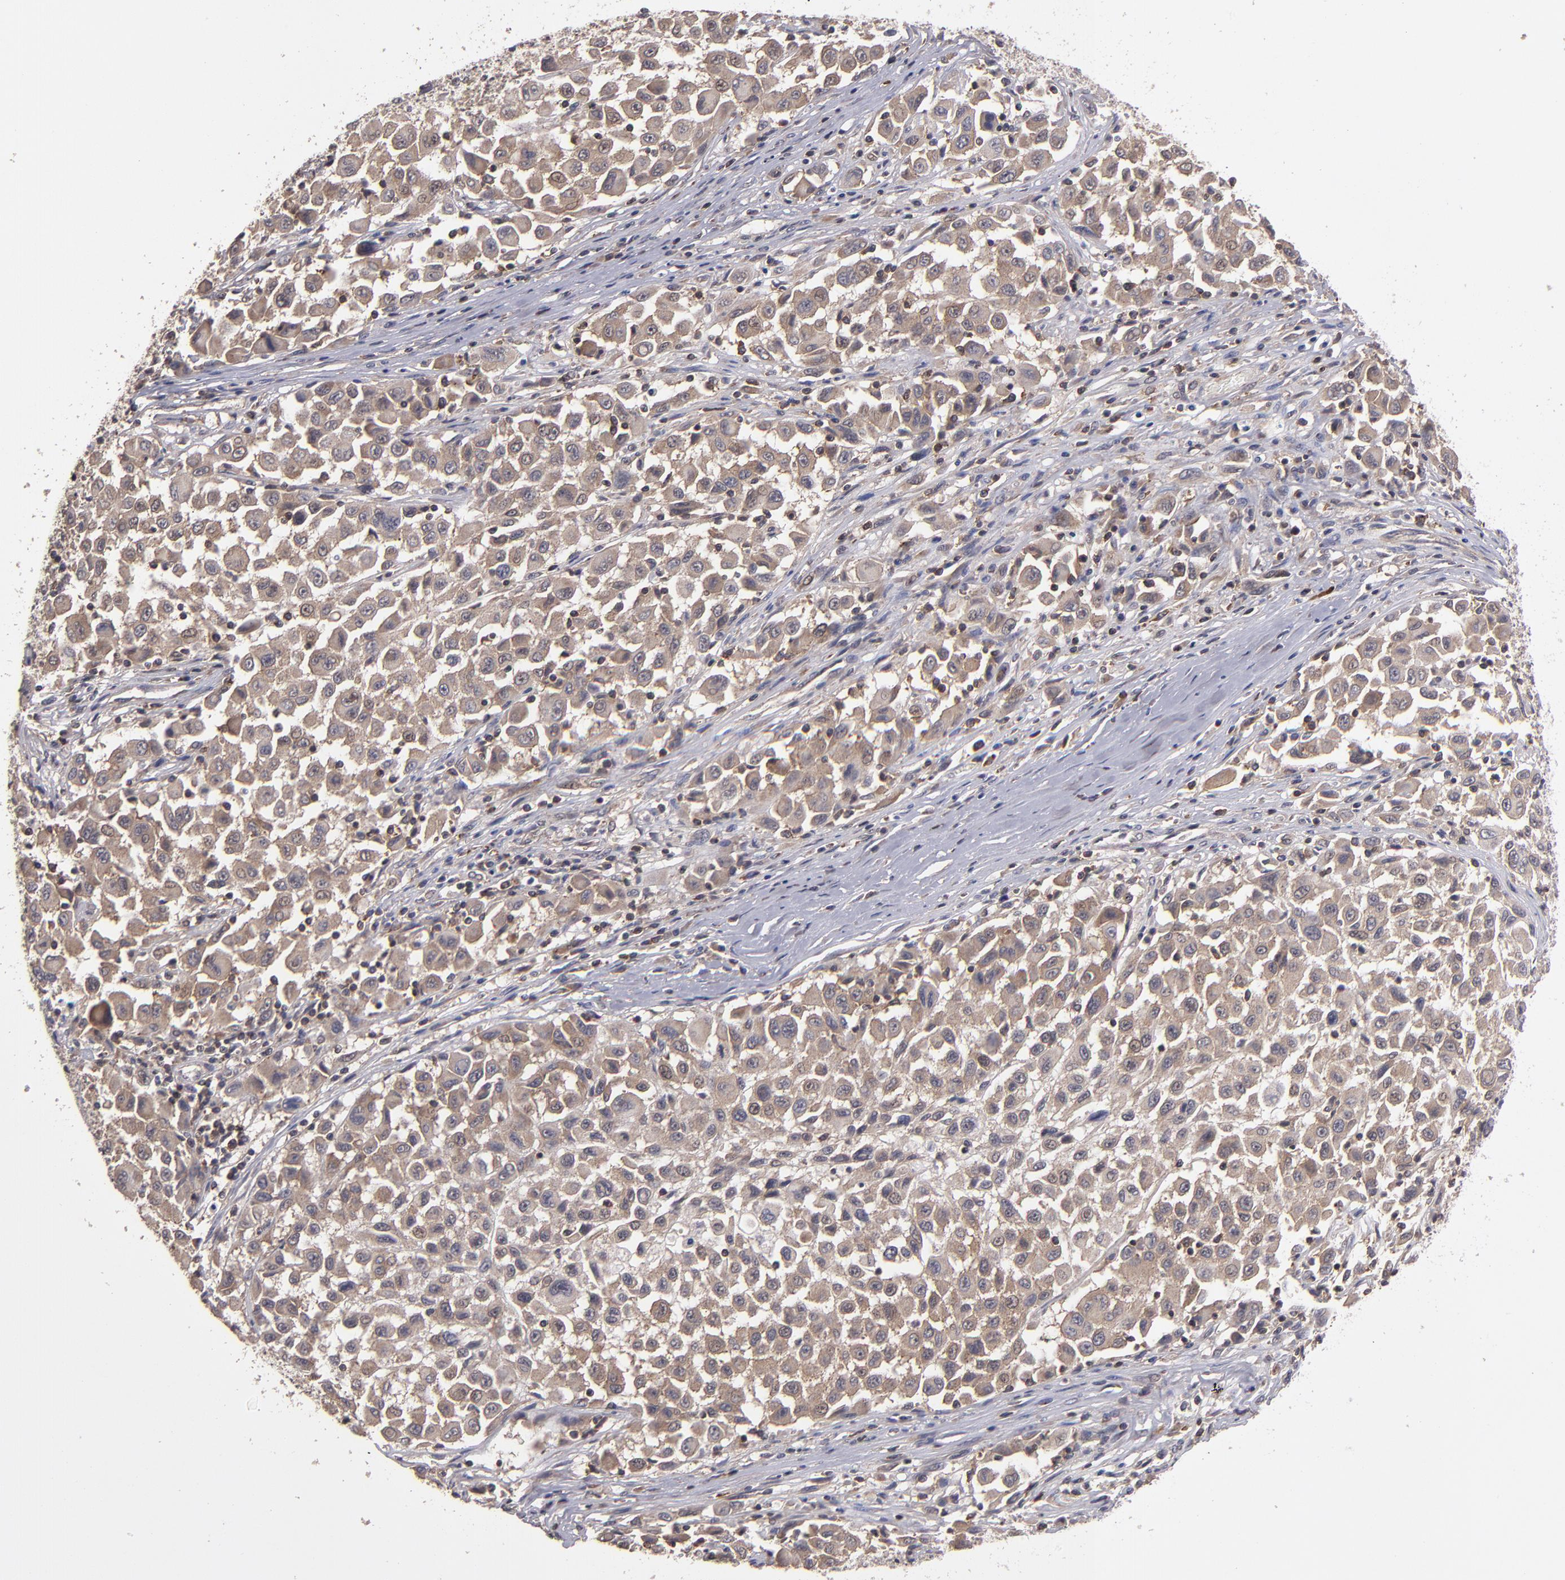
{"staining": {"intensity": "moderate", "quantity": ">75%", "location": "cytoplasmic/membranous"}, "tissue": "melanoma", "cell_type": "Tumor cells", "image_type": "cancer", "snomed": [{"axis": "morphology", "description": "Malignant melanoma, Metastatic site"}, {"axis": "topography", "description": "Lymph node"}], "caption": "This photomicrograph demonstrates immunohistochemistry (IHC) staining of human malignant melanoma (metastatic site), with medium moderate cytoplasmic/membranous positivity in approximately >75% of tumor cells.", "gene": "NF2", "patient": {"sex": "male", "age": 61}}